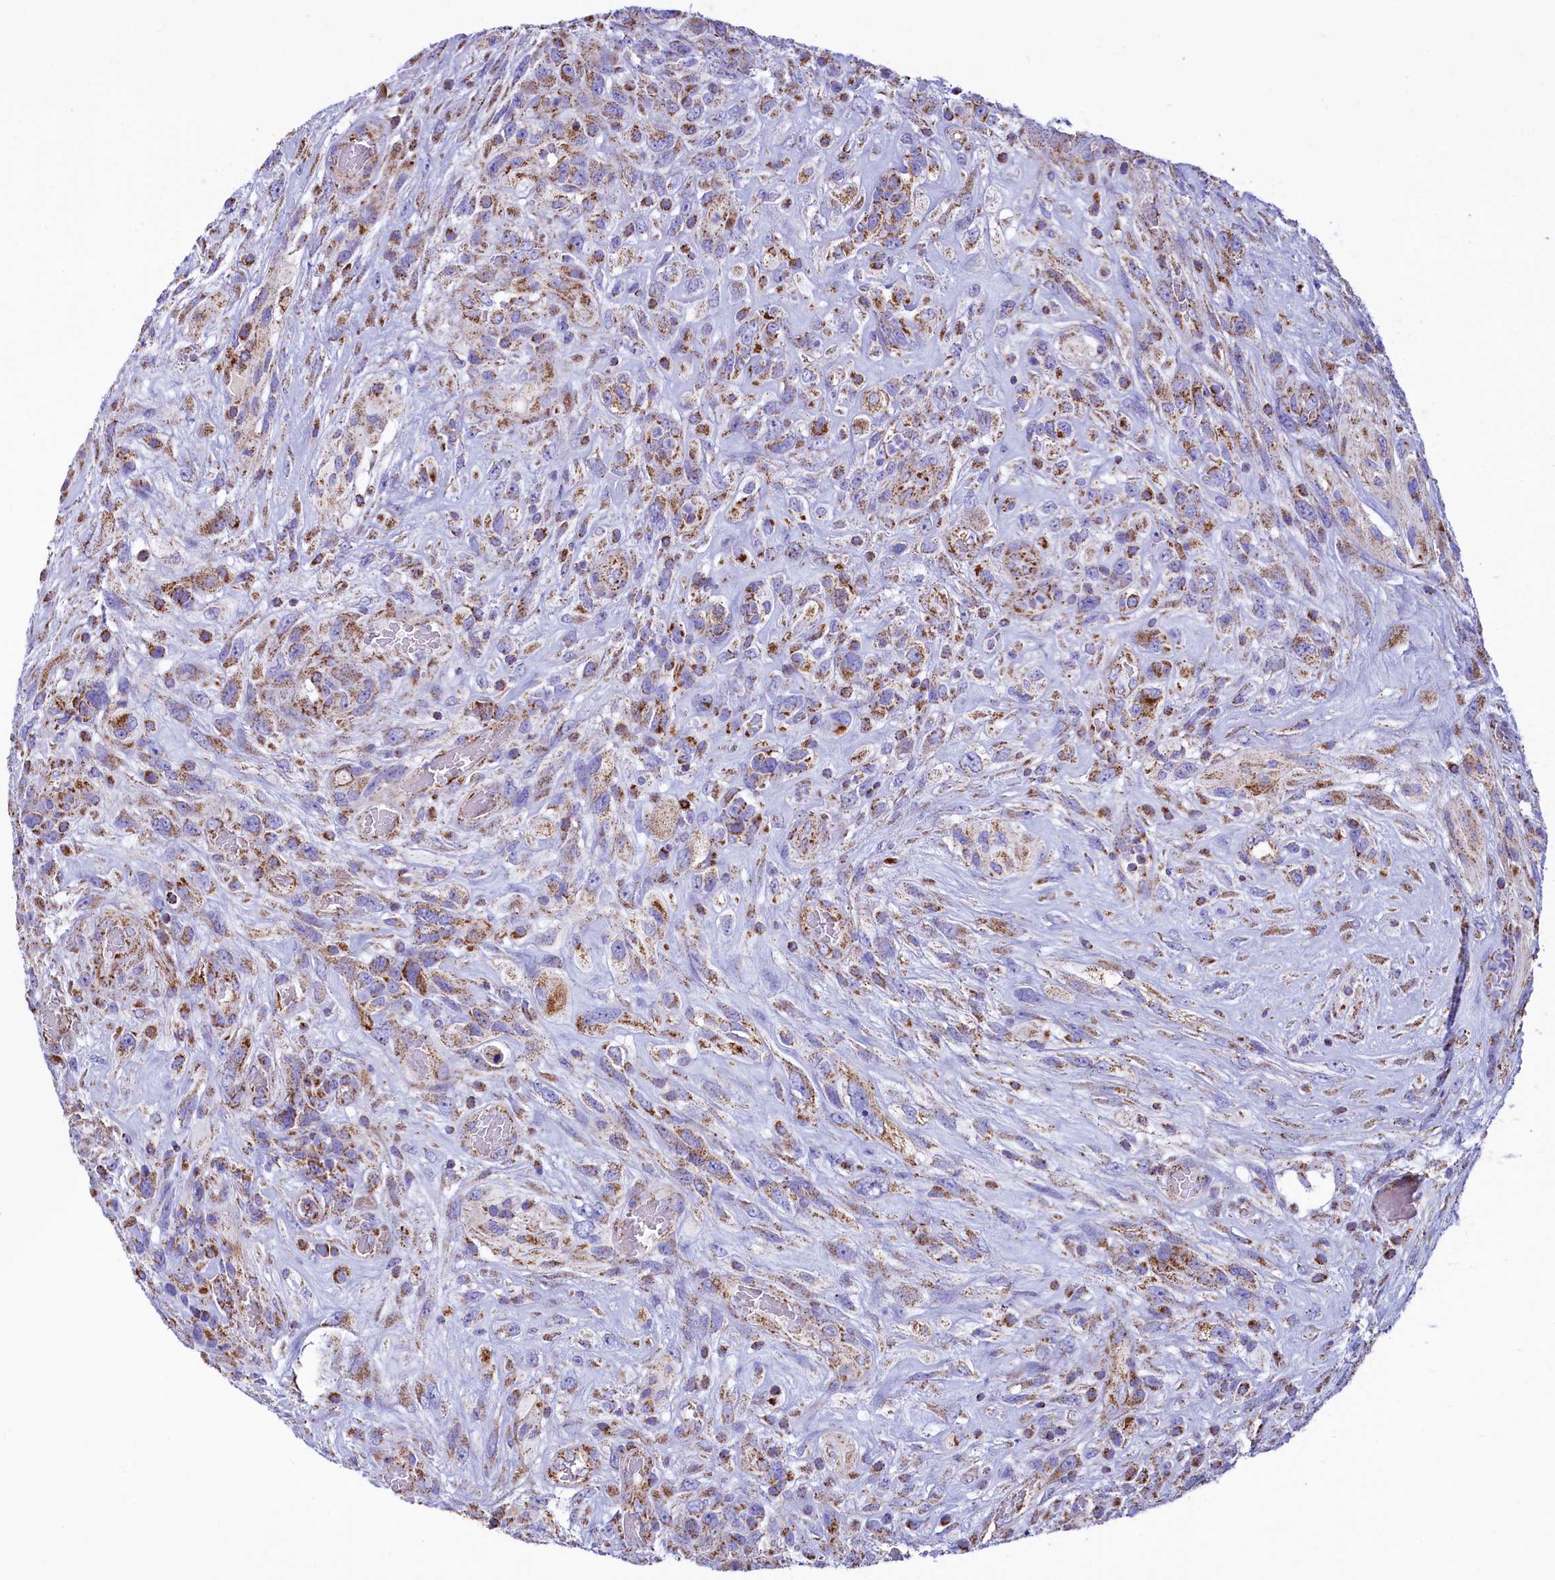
{"staining": {"intensity": "moderate", "quantity": "25%-75%", "location": "cytoplasmic/membranous"}, "tissue": "glioma", "cell_type": "Tumor cells", "image_type": "cancer", "snomed": [{"axis": "morphology", "description": "Glioma, malignant, High grade"}, {"axis": "topography", "description": "Brain"}], "caption": "Immunohistochemistry histopathology image of neoplastic tissue: glioma stained using IHC reveals medium levels of moderate protein expression localized specifically in the cytoplasmic/membranous of tumor cells, appearing as a cytoplasmic/membranous brown color.", "gene": "IDH3A", "patient": {"sex": "male", "age": 61}}